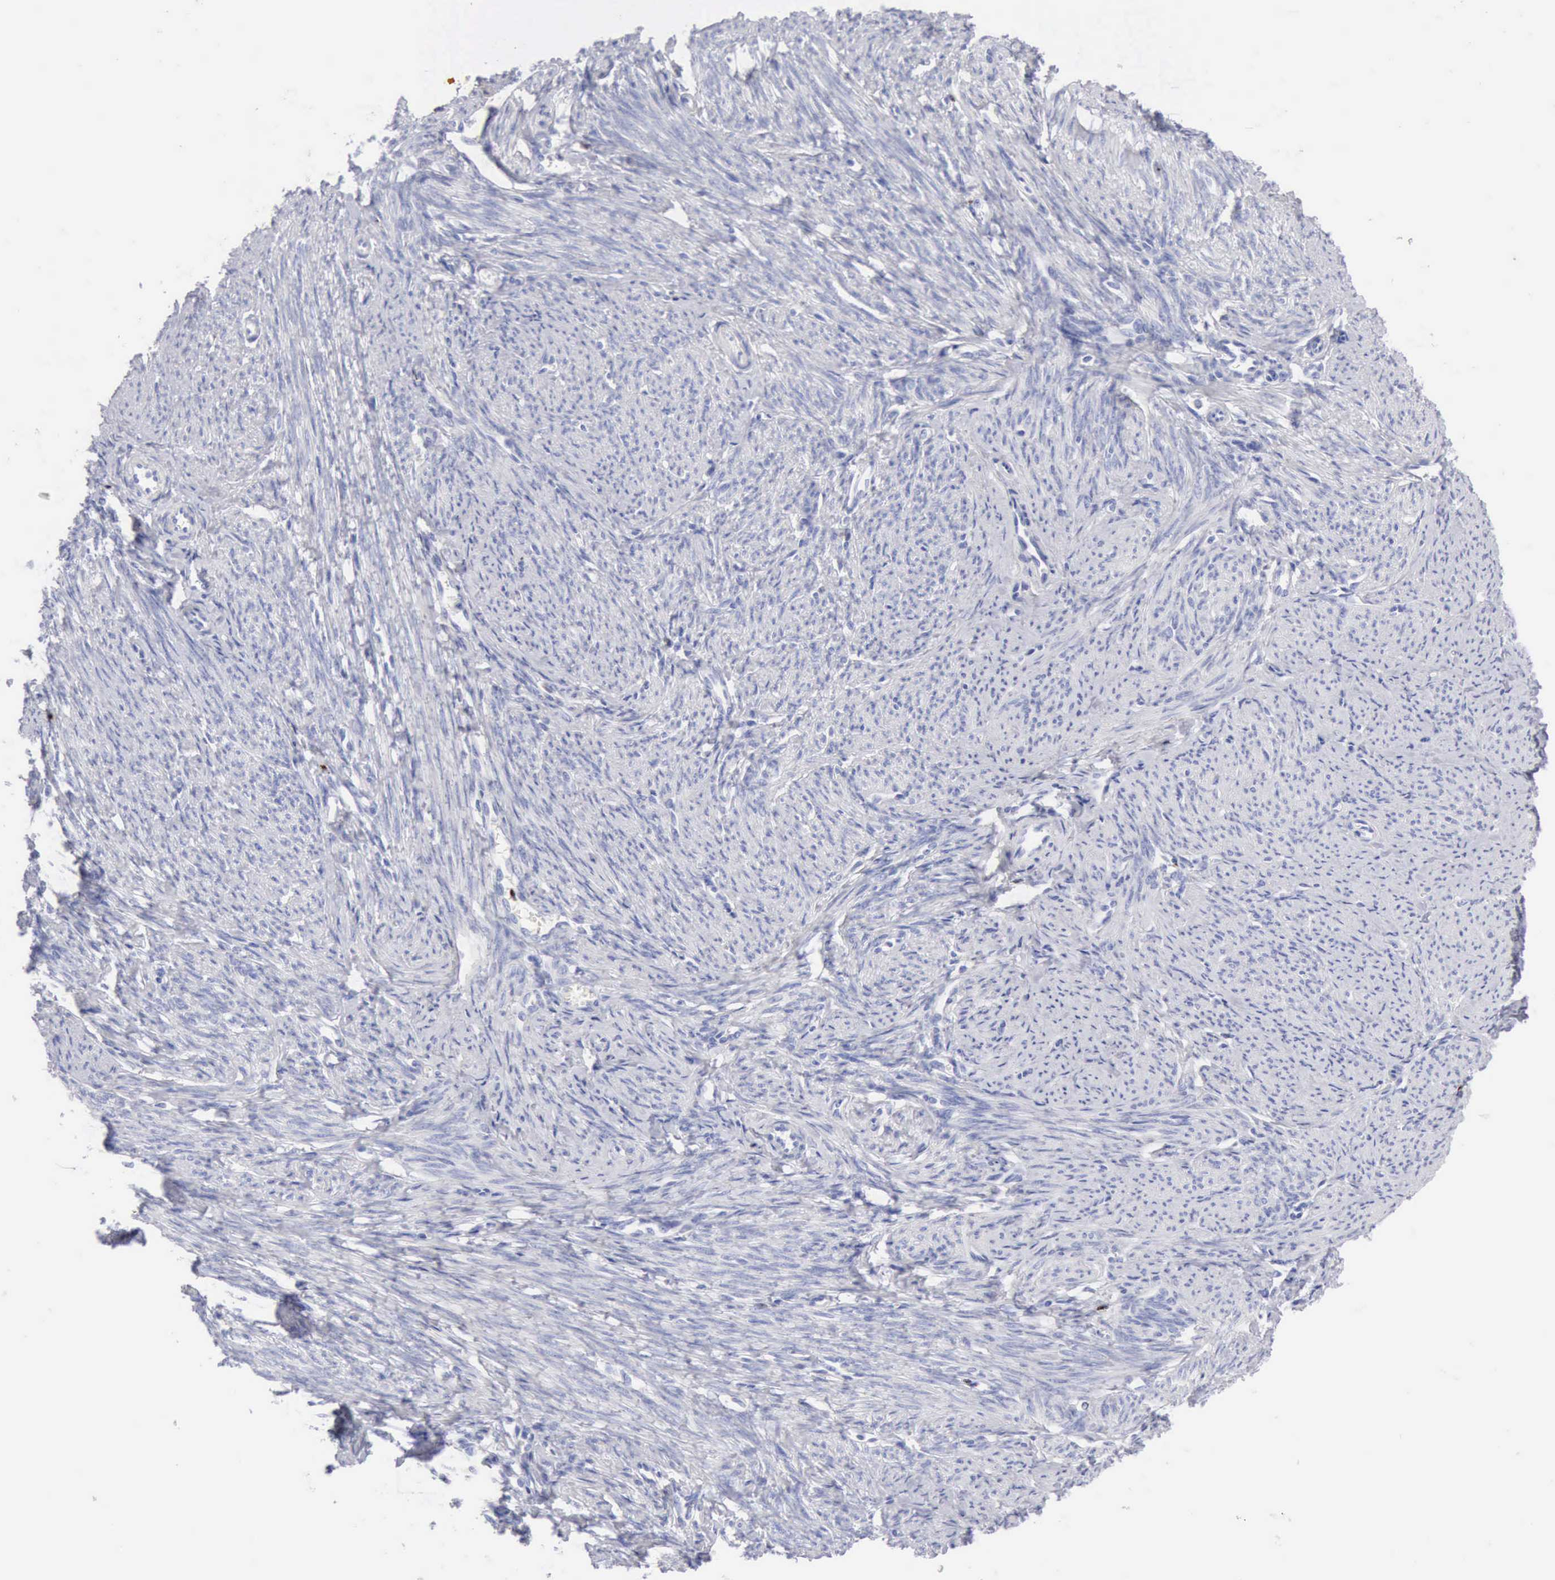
{"staining": {"intensity": "negative", "quantity": "none", "location": "none"}, "tissue": "smooth muscle", "cell_type": "Smooth muscle cells", "image_type": "normal", "snomed": [{"axis": "morphology", "description": "Normal tissue, NOS"}, {"axis": "topography", "description": "Smooth muscle"}, {"axis": "topography", "description": "Cervix"}], "caption": "Immunohistochemistry (IHC) photomicrograph of benign smooth muscle: smooth muscle stained with DAB (3,3'-diaminobenzidine) displays no significant protein staining in smooth muscle cells.", "gene": "GZMB", "patient": {"sex": "female", "age": 70}}